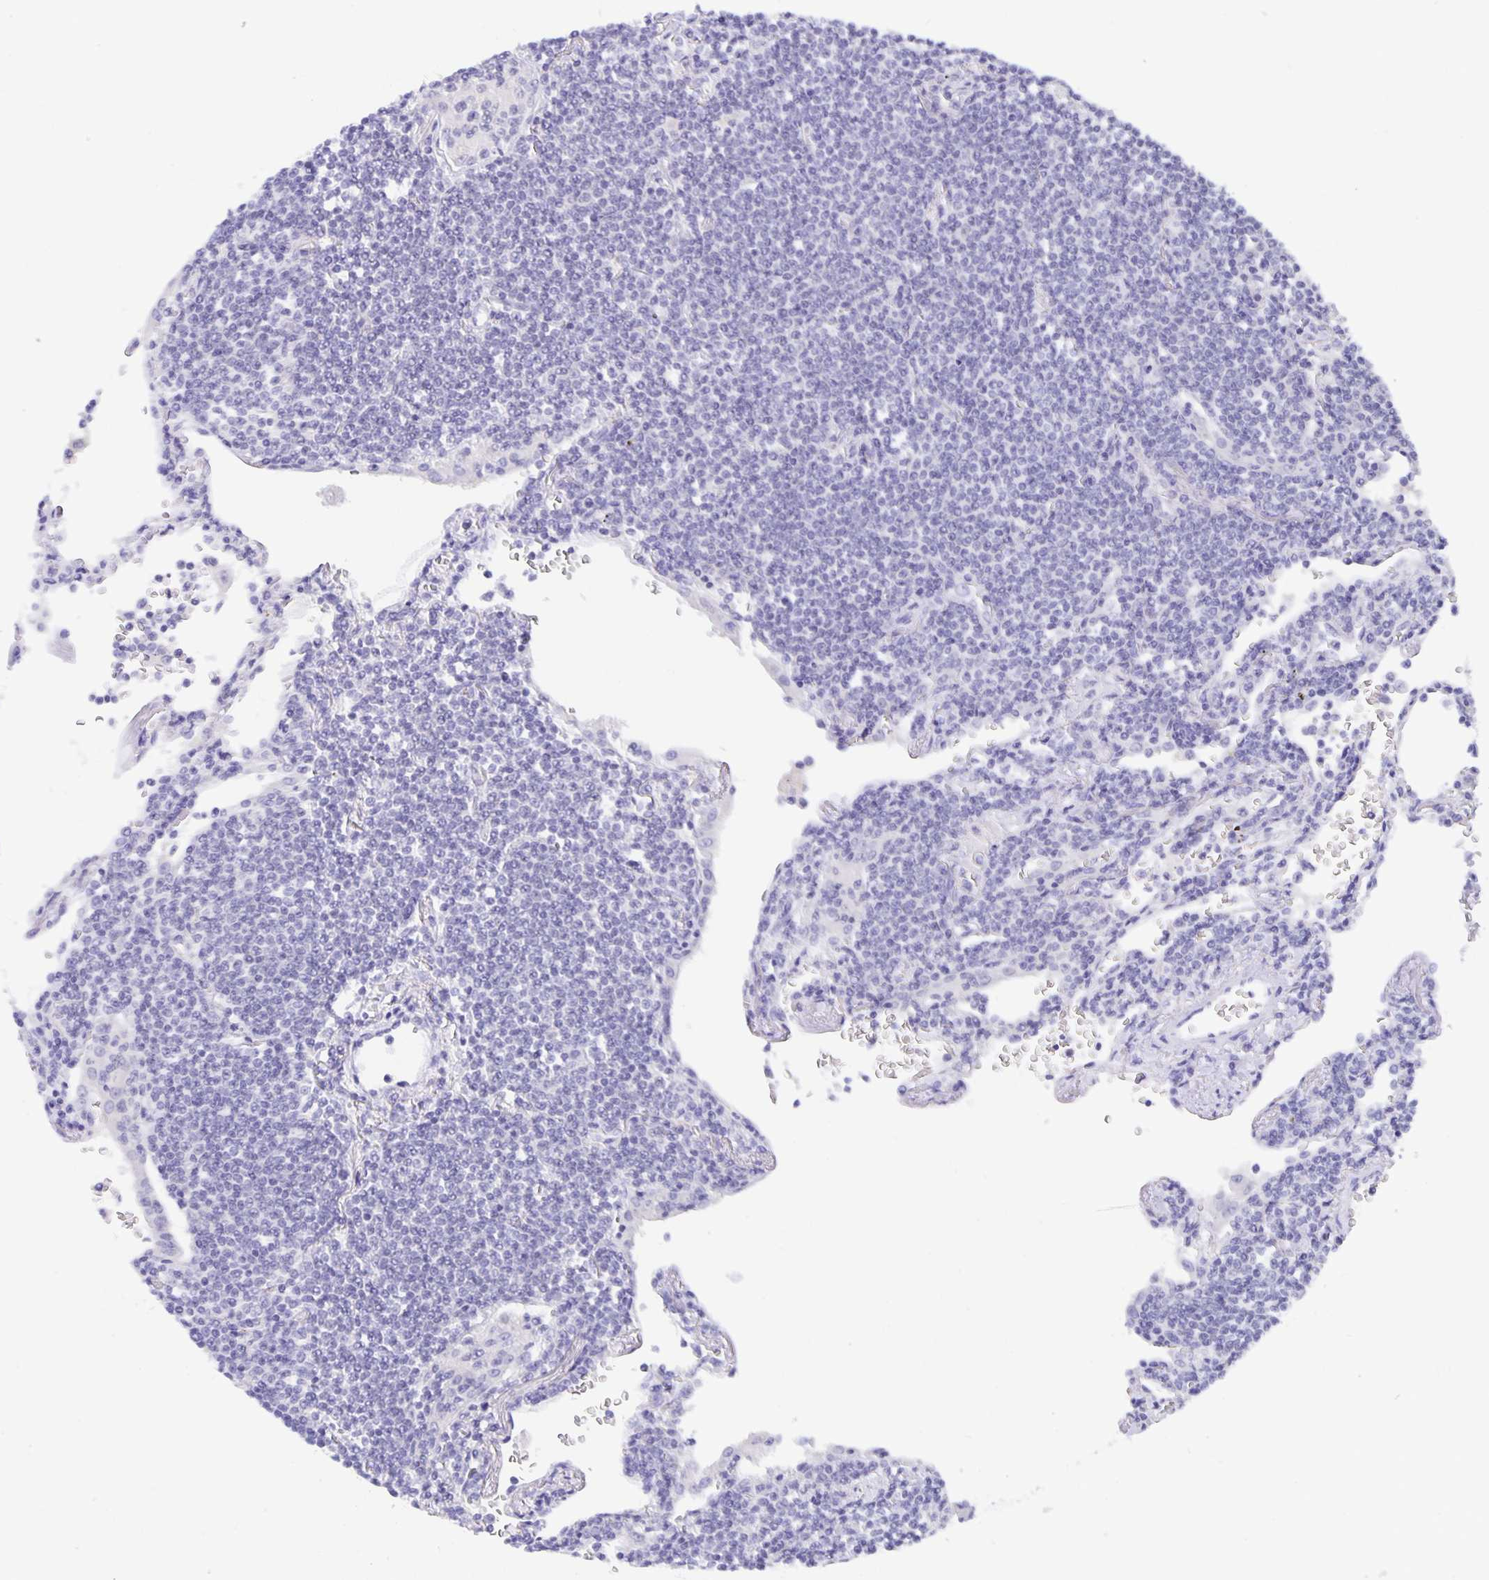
{"staining": {"intensity": "negative", "quantity": "none", "location": "none"}, "tissue": "lymphoma", "cell_type": "Tumor cells", "image_type": "cancer", "snomed": [{"axis": "morphology", "description": "Malignant lymphoma, non-Hodgkin's type, Low grade"}, {"axis": "topography", "description": "Lung"}], "caption": "High magnification brightfield microscopy of malignant lymphoma, non-Hodgkin's type (low-grade) stained with DAB (3,3'-diaminobenzidine) (brown) and counterstained with hematoxylin (blue): tumor cells show no significant positivity.", "gene": "ERMN", "patient": {"sex": "female", "age": 71}}